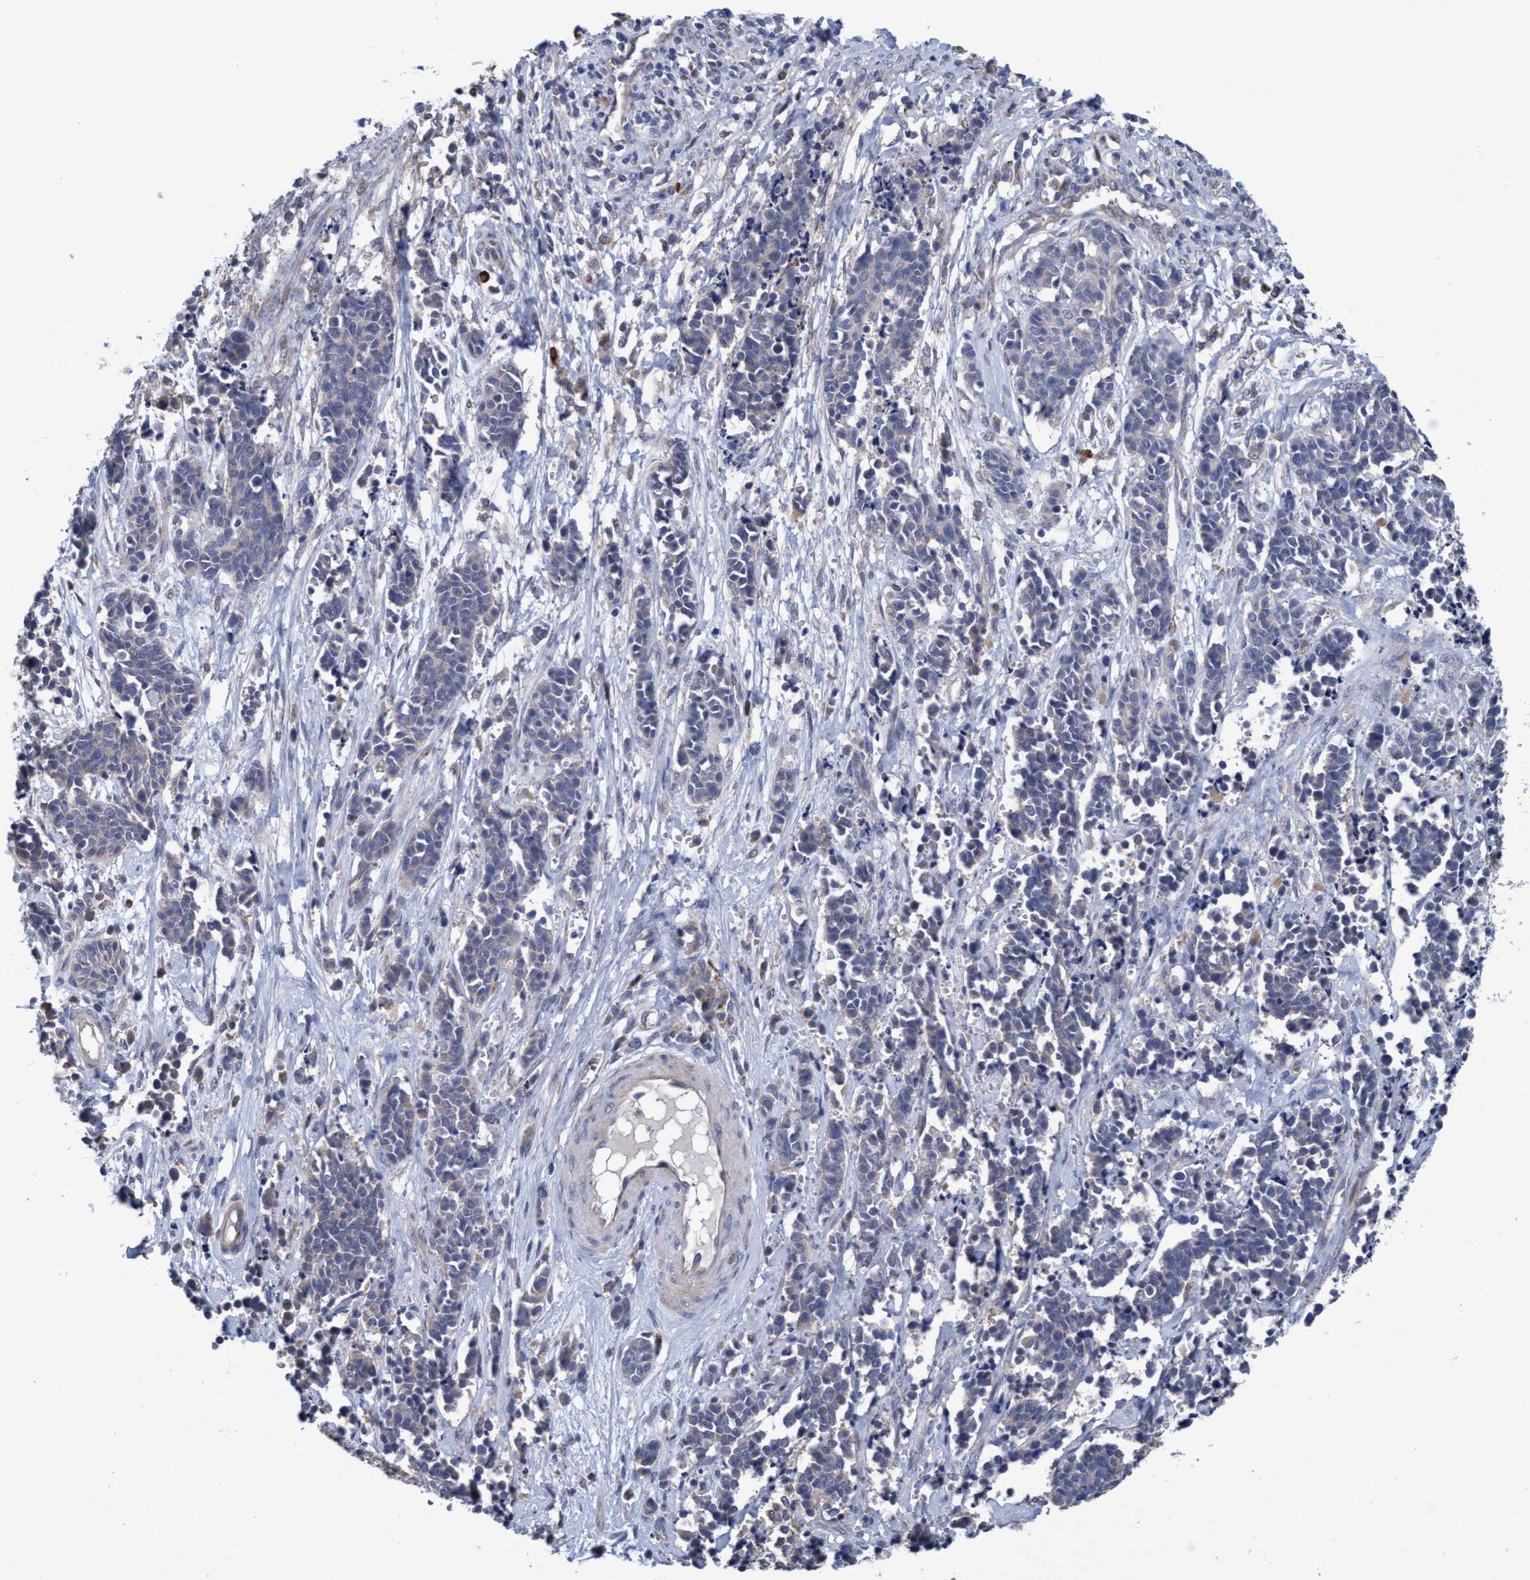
{"staining": {"intensity": "negative", "quantity": "none", "location": "none"}, "tissue": "cervical cancer", "cell_type": "Tumor cells", "image_type": "cancer", "snomed": [{"axis": "morphology", "description": "Squamous cell carcinoma, NOS"}, {"axis": "topography", "description": "Cervix"}], "caption": "Tumor cells show no significant staining in squamous cell carcinoma (cervical). Brightfield microscopy of immunohistochemistry stained with DAB (3,3'-diaminobenzidine) (brown) and hematoxylin (blue), captured at high magnification.", "gene": "SEMA4D", "patient": {"sex": "female", "age": 35}}